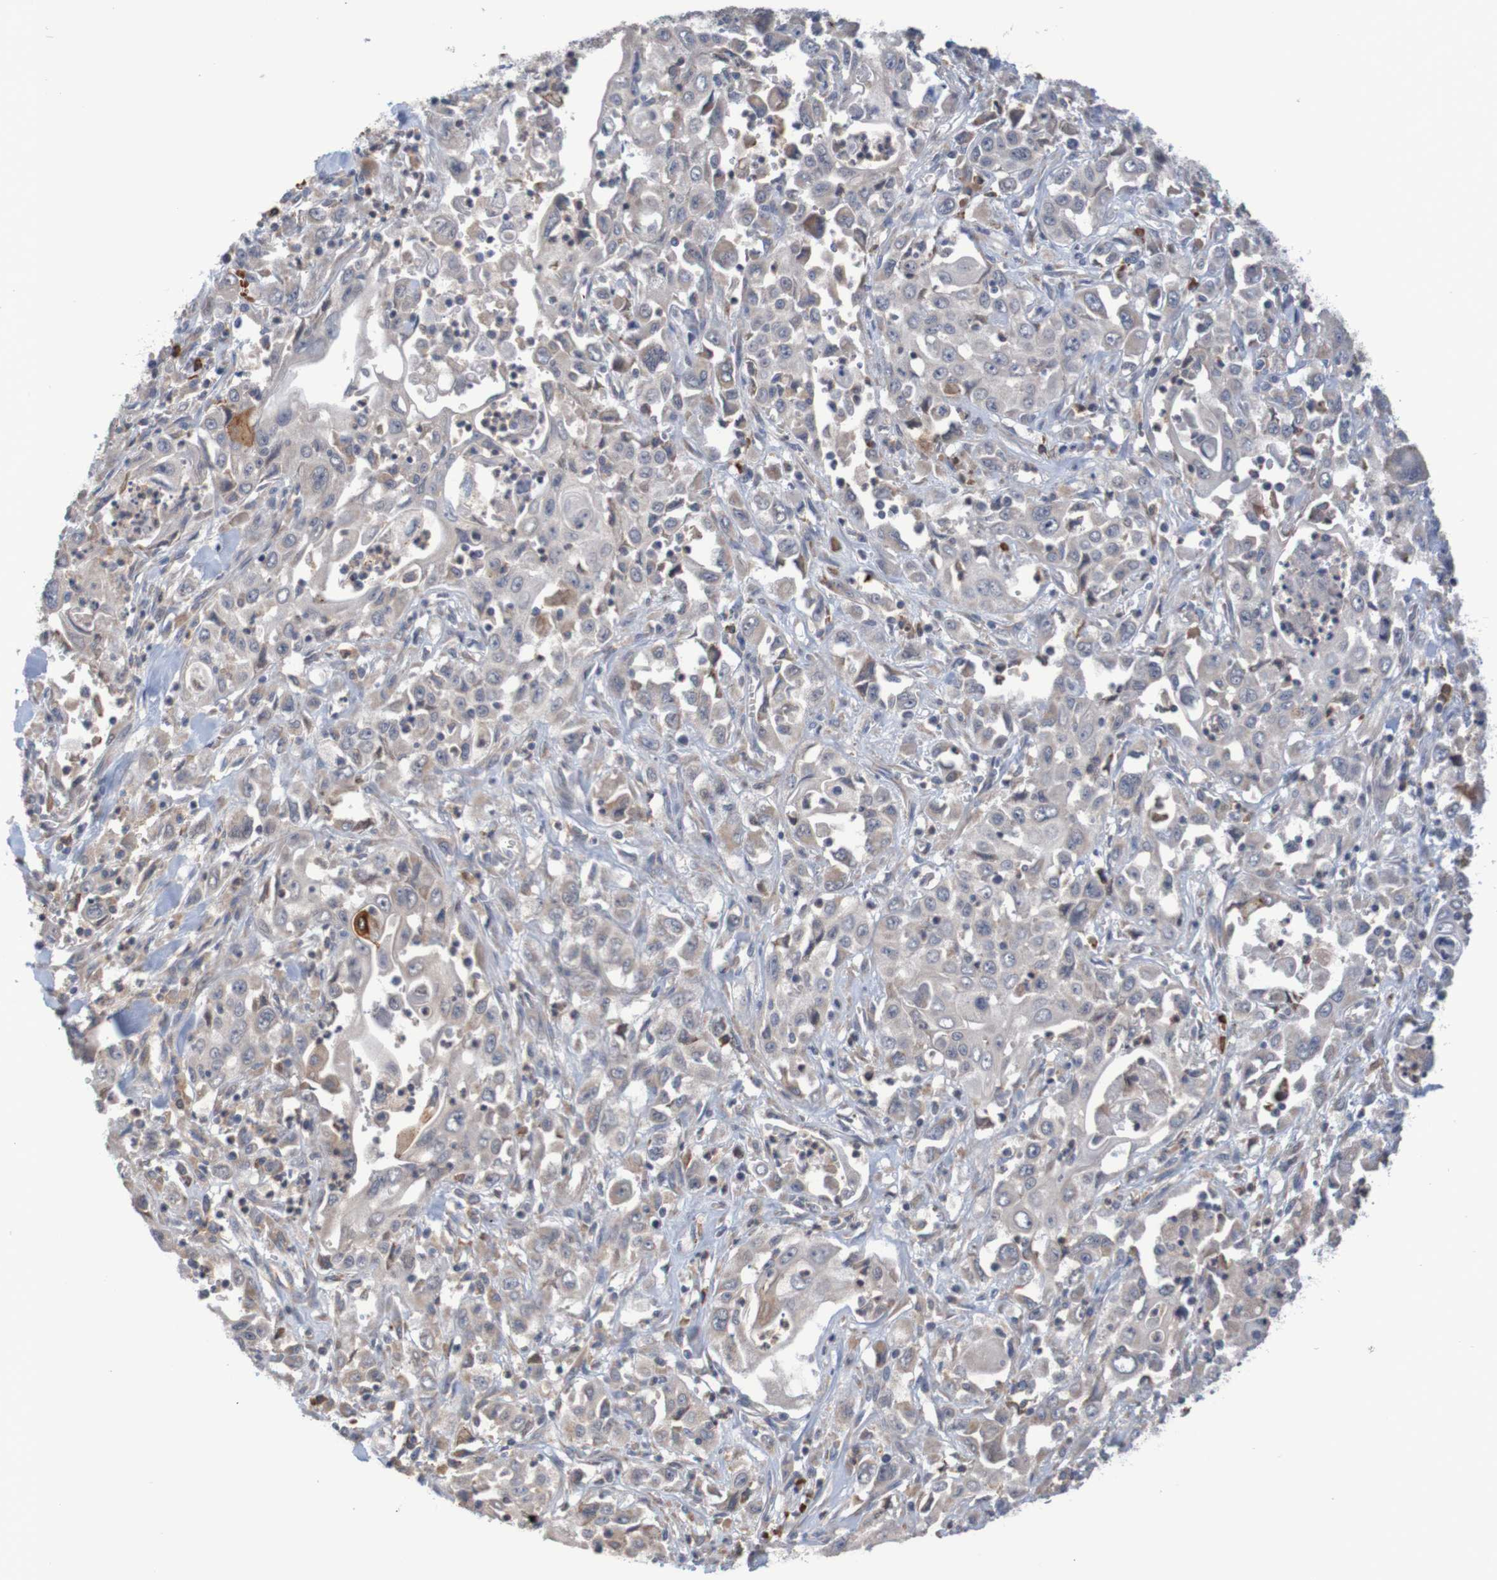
{"staining": {"intensity": "weak", "quantity": ">75%", "location": "cytoplasmic/membranous"}, "tissue": "pancreatic cancer", "cell_type": "Tumor cells", "image_type": "cancer", "snomed": [{"axis": "morphology", "description": "Adenocarcinoma, NOS"}, {"axis": "topography", "description": "Pancreas"}], "caption": "Human pancreatic adenocarcinoma stained with a brown dye shows weak cytoplasmic/membranous positive expression in about >75% of tumor cells.", "gene": "CLDN18", "patient": {"sex": "male", "age": 70}}